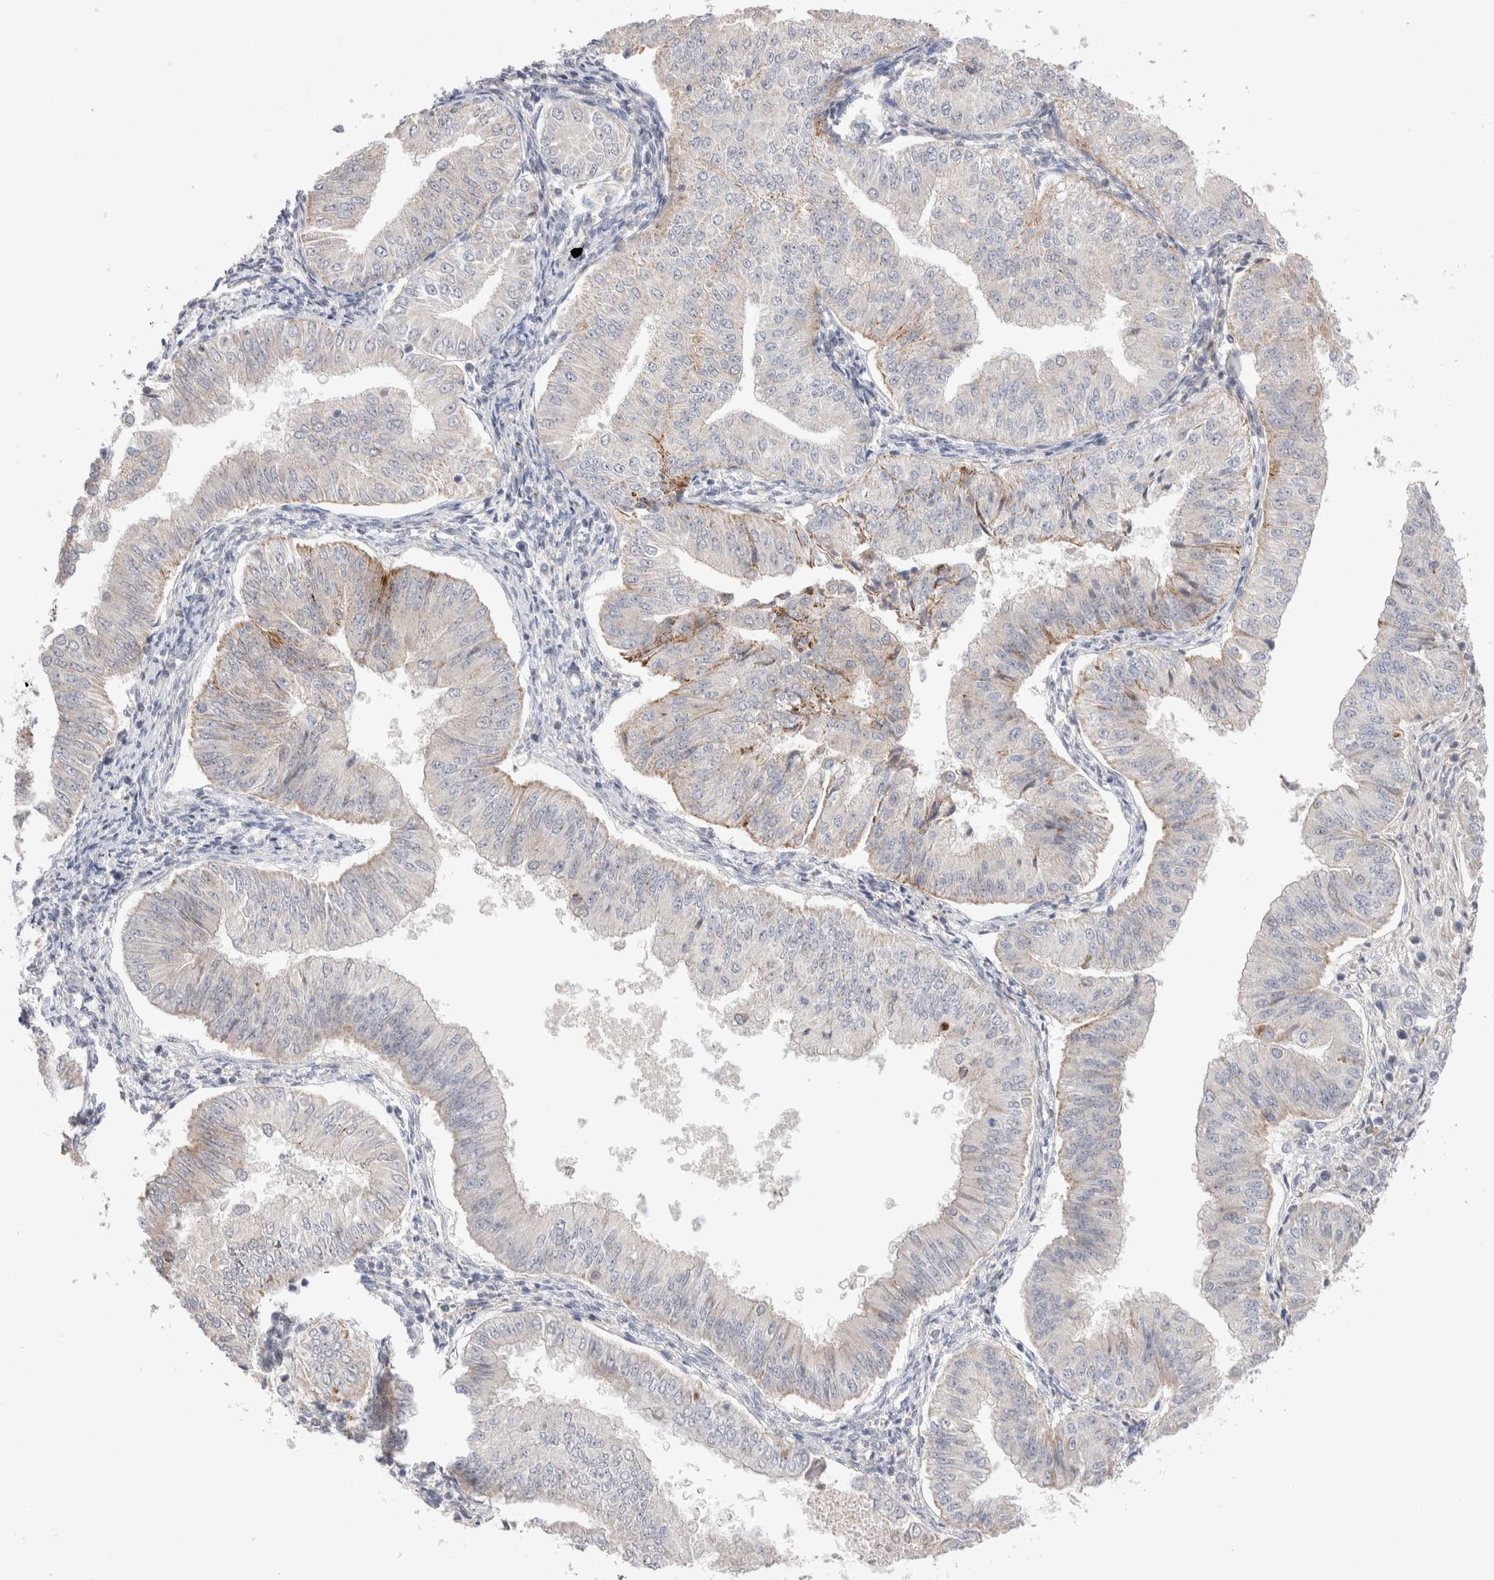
{"staining": {"intensity": "moderate", "quantity": "<25%", "location": "cytoplasmic/membranous"}, "tissue": "endometrial cancer", "cell_type": "Tumor cells", "image_type": "cancer", "snomed": [{"axis": "morphology", "description": "Normal tissue, NOS"}, {"axis": "morphology", "description": "Adenocarcinoma, NOS"}, {"axis": "topography", "description": "Endometrium"}], "caption": "High-power microscopy captured an immunohistochemistry (IHC) image of endometrial adenocarcinoma, revealing moderate cytoplasmic/membranous staining in about <25% of tumor cells.", "gene": "CHADL", "patient": {"sex": "female", "age": 53}}